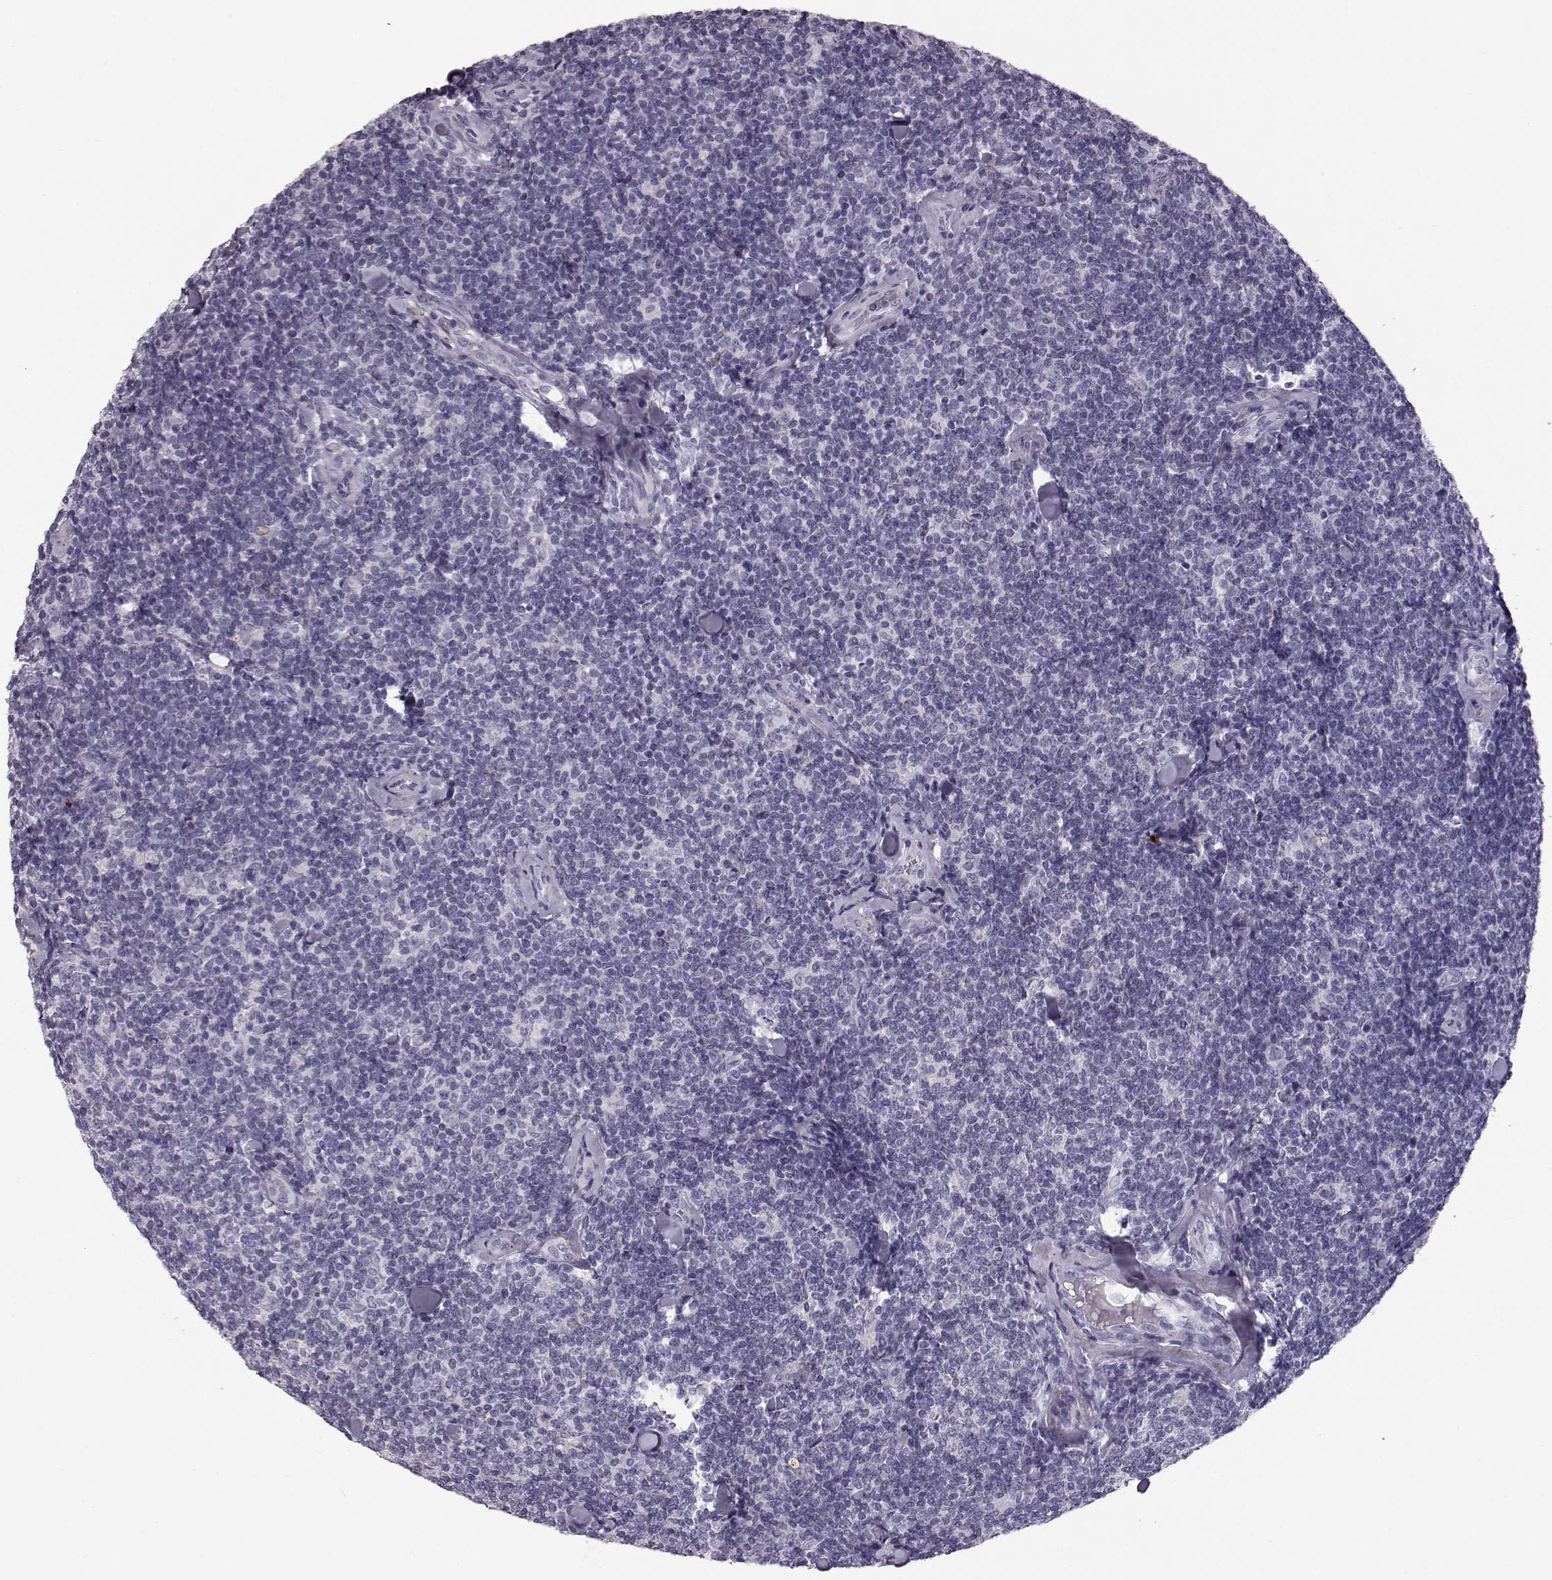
{"staining": {"intensity": "negative", "quantity": "none", "location": "none"}, "tissue": "lymphoma", "cell_type": "Tumor cells", "image_type": "cancer", "snomed": [{"axis": "morphology", "description": "Malignant lymphoma, non-Hodgkin's type, Low grade"}, {"axis": "topography", "description": "Lymph node"}], "caption": "Immunohistochemical staining of low-grade malignant lymphoma, non-Hodgkin's type reveals no significant staining in tumor cells. (DAB immunohistochemistry (IHC) visualized using brightfield microscopy, high magnification).", "gene": "CCL19", "patient": {"sex": "female", "age": 56}}